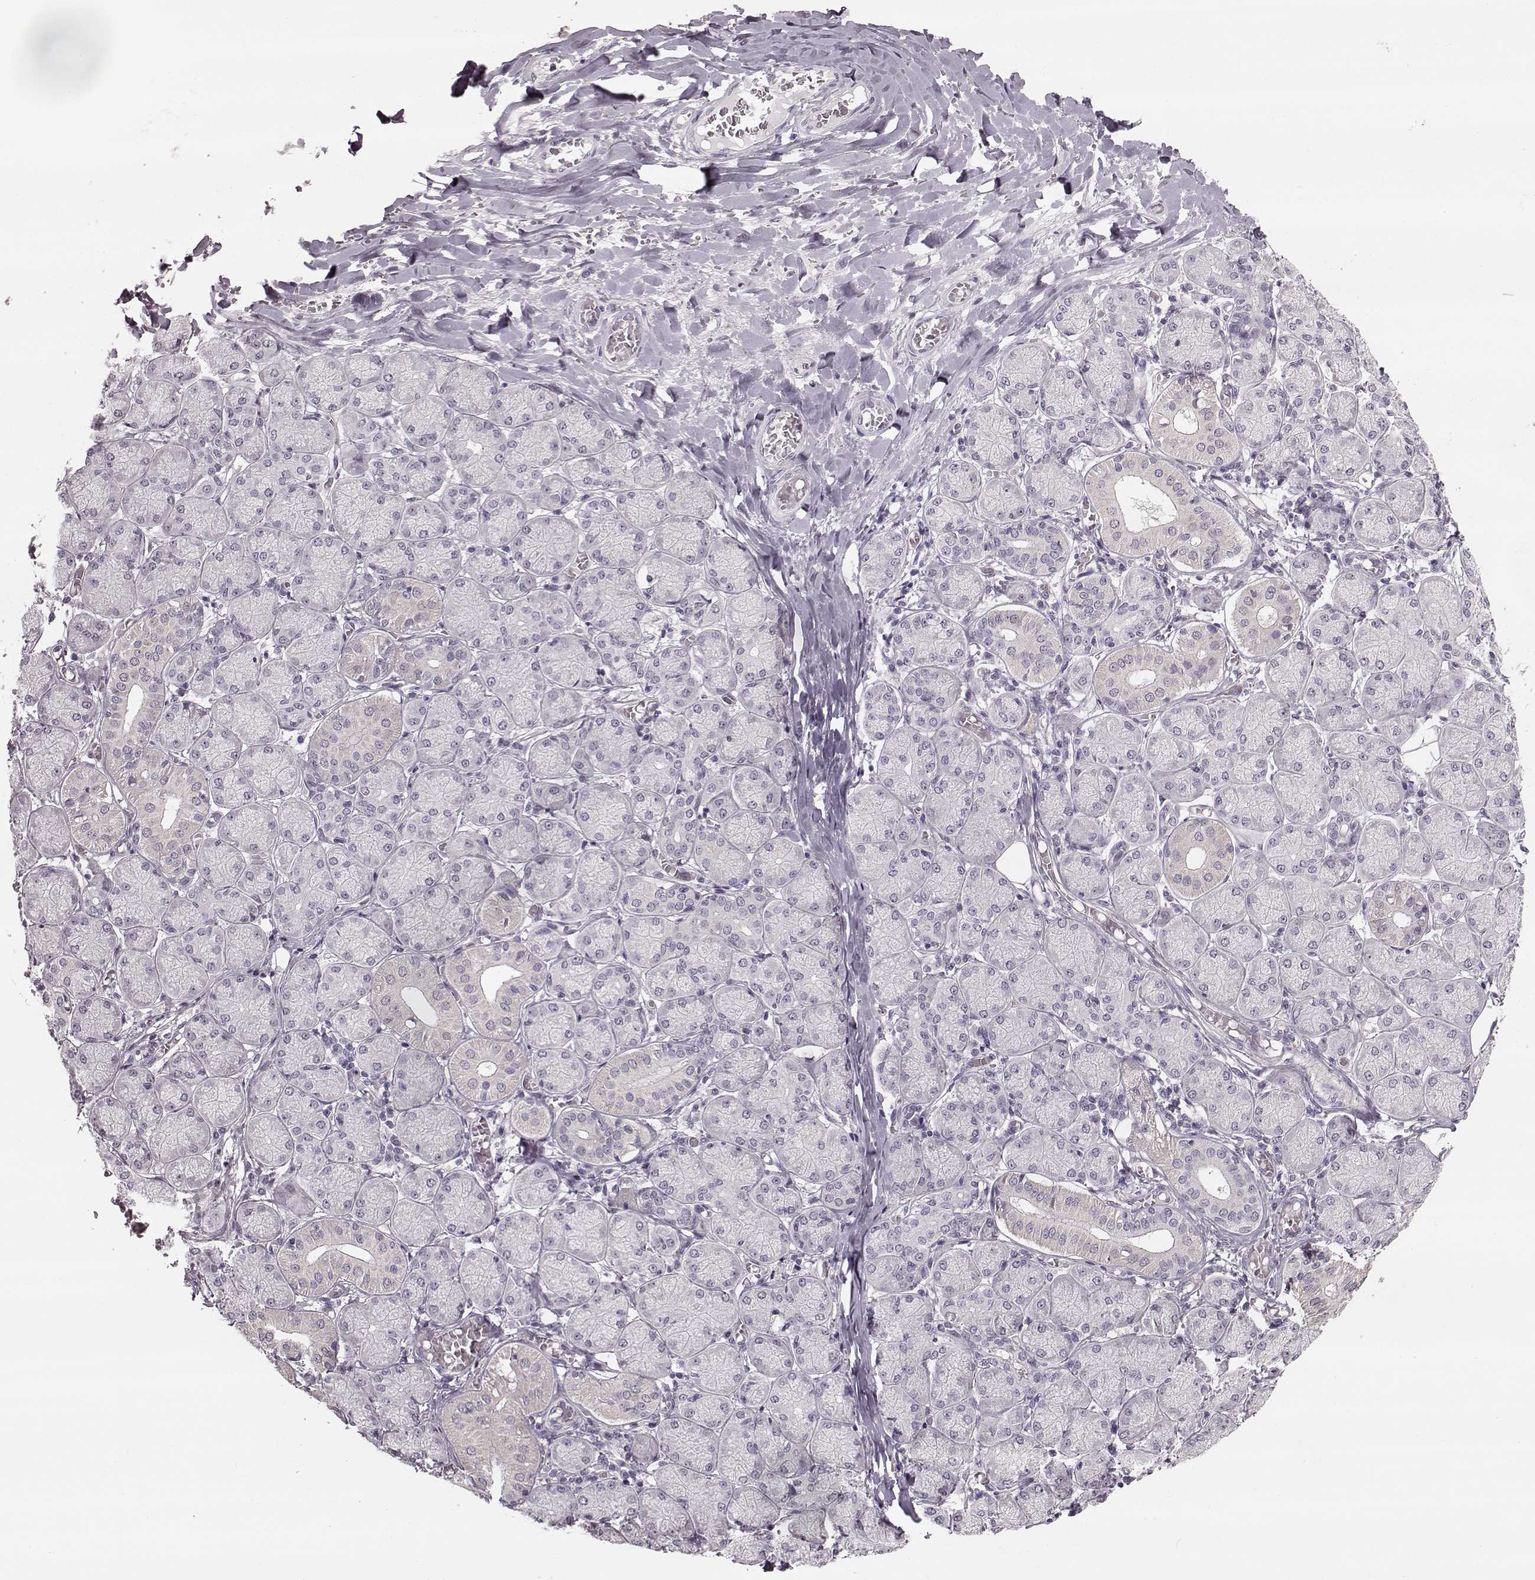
{"staining": {"intensity": "negative", "quantity": "none", "location": "none"}, "tissue": "salivary gland", "cell_type": "Glandular cells", "image_type": "normal", "snomed": [{"axis": "morphology", "description": "Normal tissue, NOS"}, {"axis": "topography", "description": "Salivary gland"}, {"axis": "topography", "description": "Peripheral nerve tissue"}], "caption": "Salivary gland was stained to show a protein in brown. There is no significant staining in glandular cells.", "gene": "MAP6D1", "patient": {"sex": "female", "age": 24}}